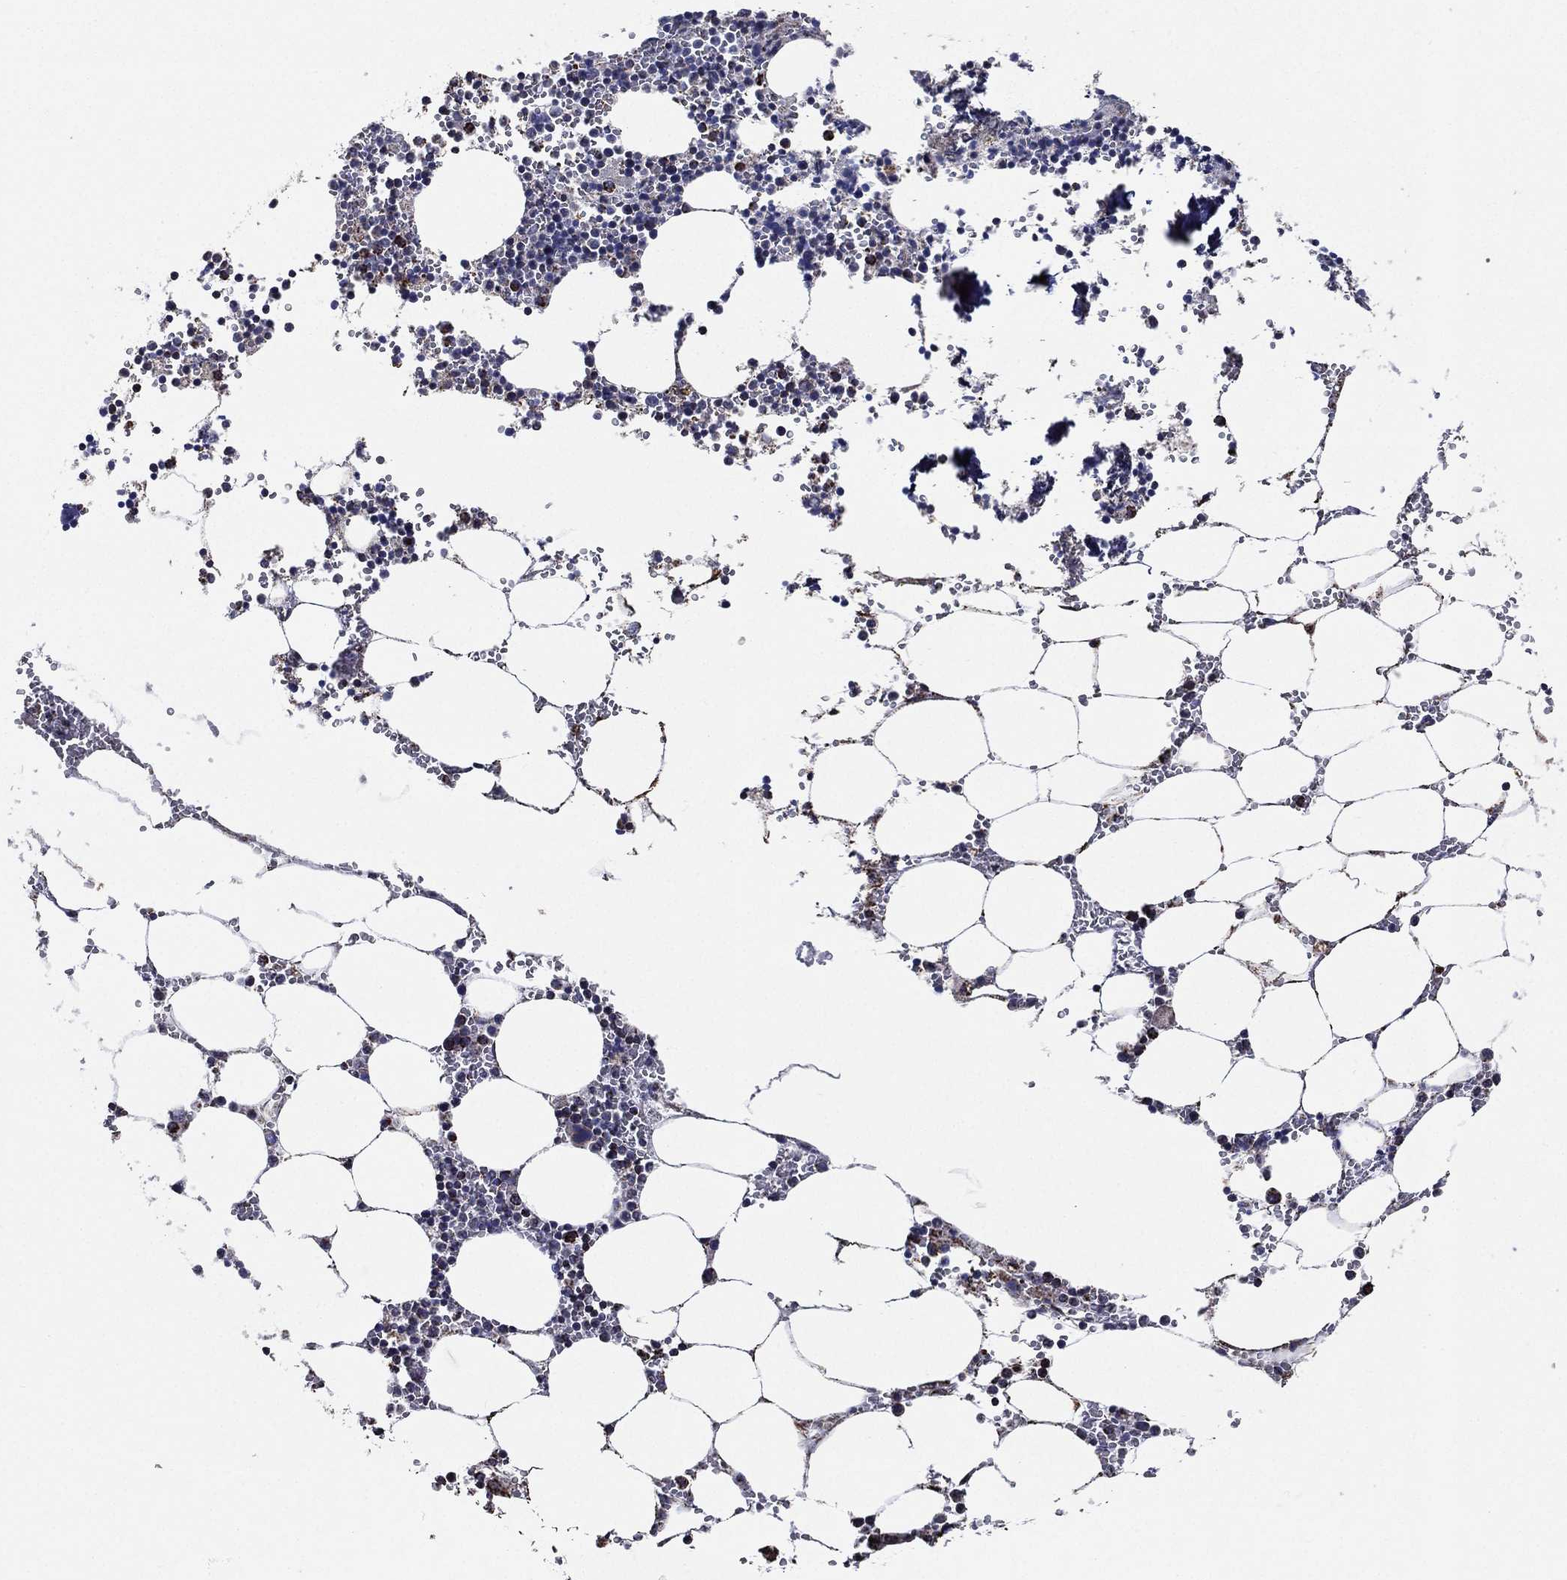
{"staining": {"intensity": "moderate", "quantity": "<25%", "location": "cytoplasmic/membranous"}, "tissue": "bone marrow", "cell_type": "Hematopoietic cells", "image_type": "normal", "snomed": [{"axis": "morphology", "description": "Normal tissue, NOS"}, {"axis": "topography", "description": "Bone marrow"}], "caption": "Immunohistochemical staining of unremarkable bone marrow reveals <25% levels of moderate cytoplasmic/membranous protein expression in about <25% of hematopoietic cells.", "gene": "NDUFAB1", "patient": {"sex": "female", "age": 64}}